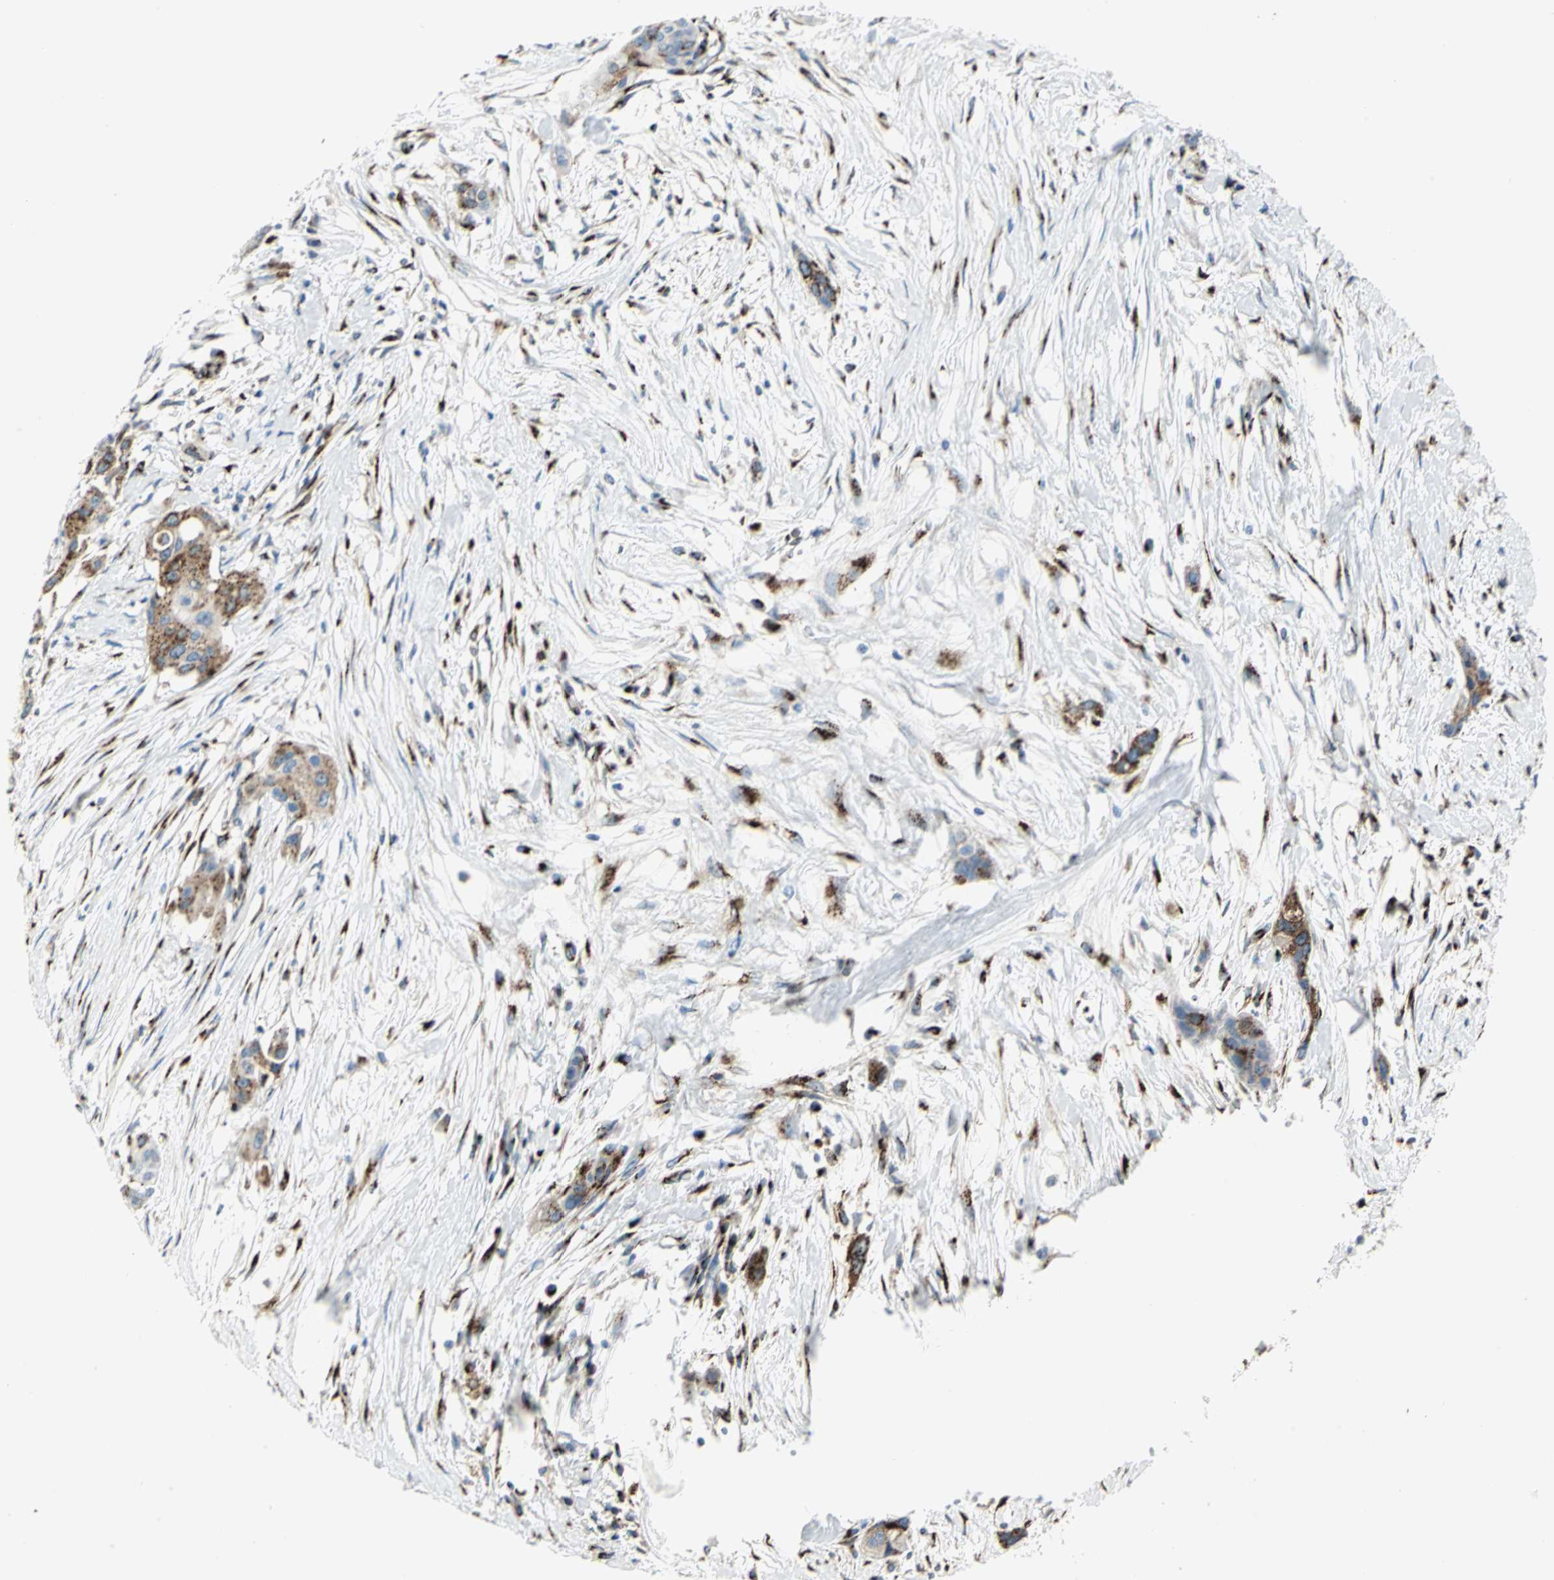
{"staining": {"intensity": "strong", "quantity": ">75%", "location": "cytoplasmic/membranous"}, "tissue": "pancreatic cancer", "cell_type": "Tumor cells", "image_type": "cancer", "snomed": [{"axis": "morphology", "description": "Adenocarcinoma, NOS"}, {"axis": "topography", "description": "Pancreas"}], "caption": "Brown immunohistochemical staining in pancreatic adenocarcinoma reveals strong cytoplasmic/membranous positivity in about >75% of tumor cells. (DAB IHC with brightfield microscopy, high magnification).", "gene": "GPR3", "patient": {"sex": "female", "age": 60}}